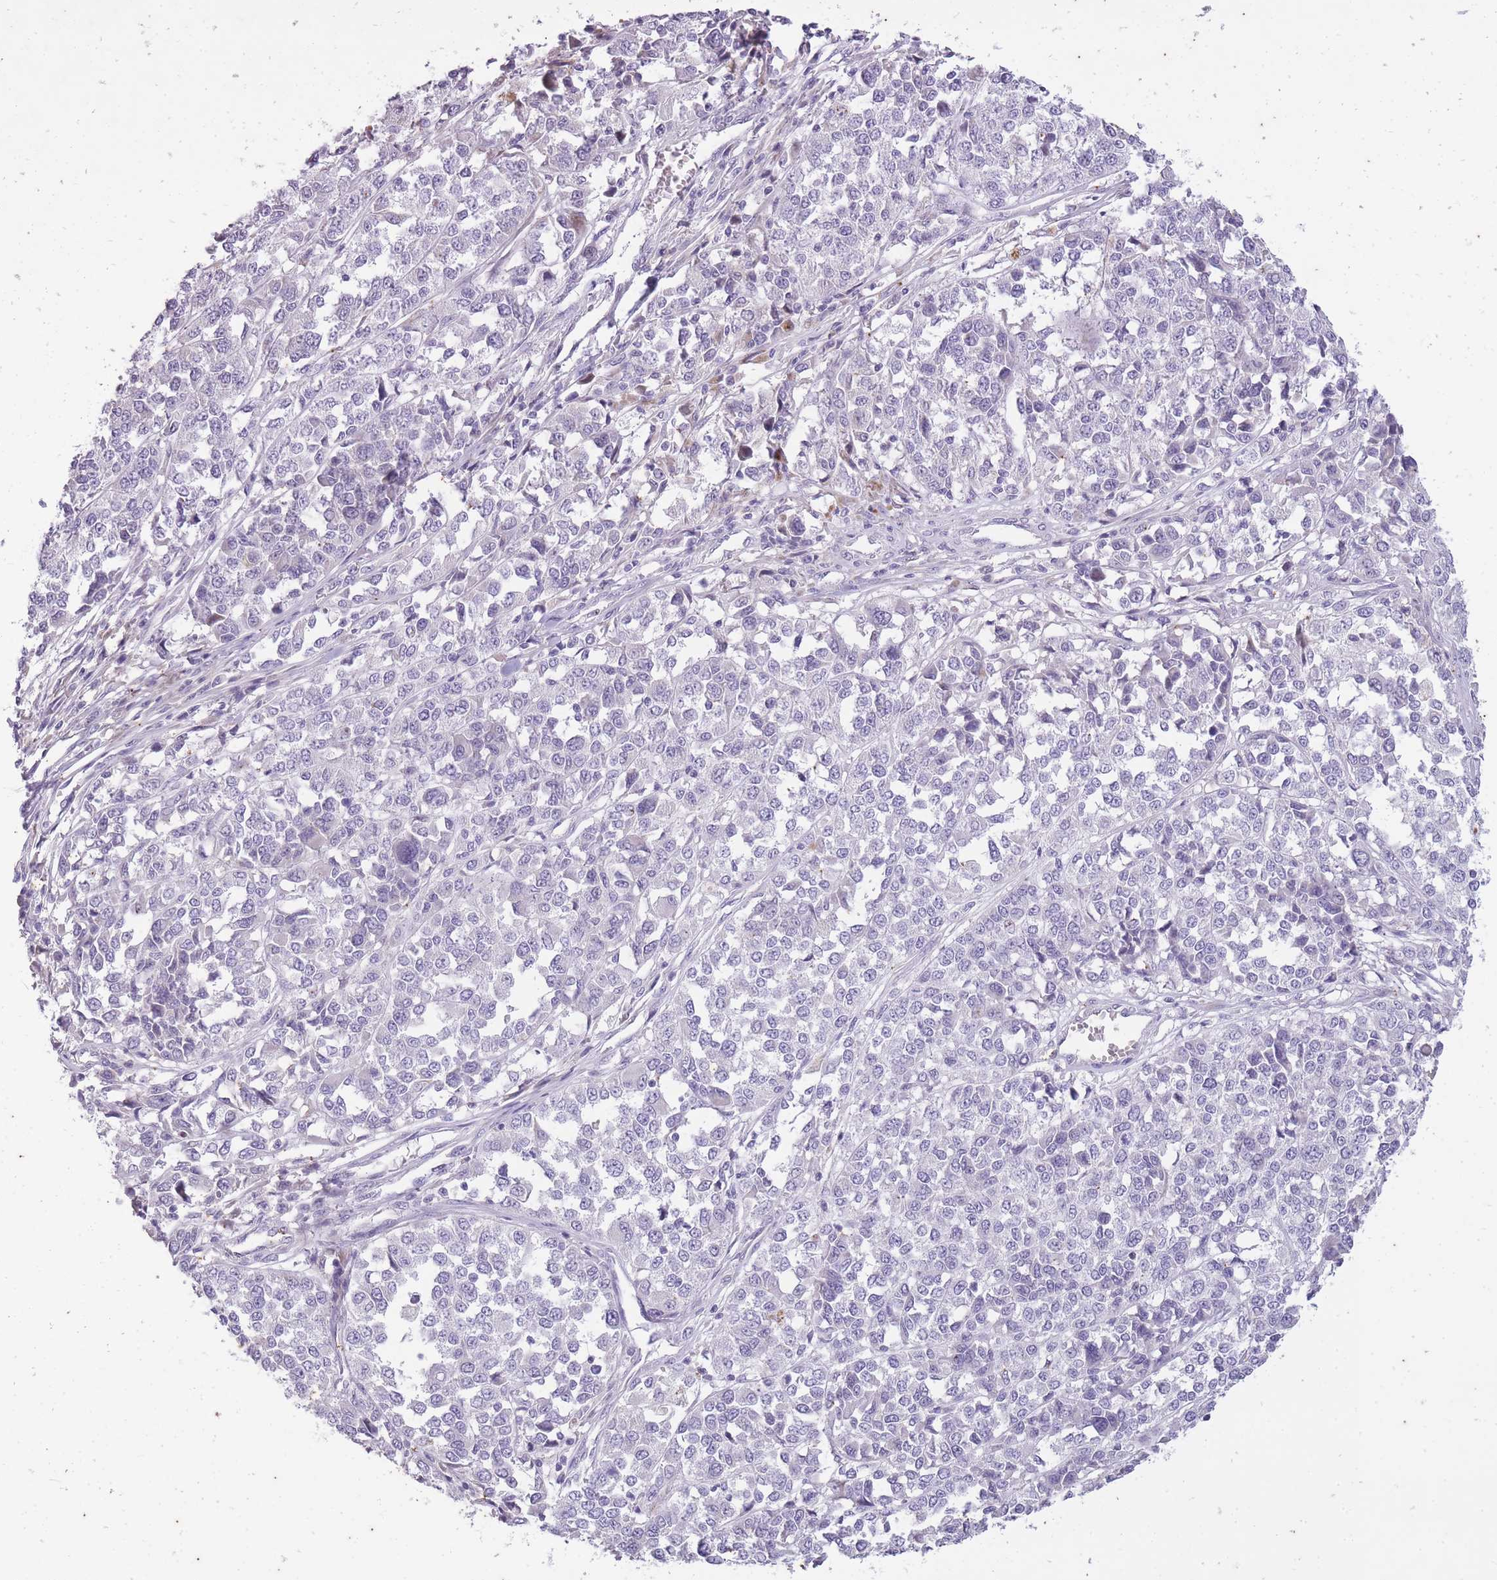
{"staining": {"intensity": "negative", "quantity": "none", "location": "none"}, "tissue": "melanoma", "cell_type": "Tumor cells", "image_type": "cancer", "snomed": [{"axis": "morphology", "description": "Malignant melanoma, Metastatic site"}, {"axis": "topography", "description": "Lymph node"}], "caption": "Immunohistochemistry (IHC) histopathology image of neoplastic tissue: malignant melanoma (metastatic site) stained with DAB (3,3'-diaminobenzidine) exhibits no significant protein expression in tumor cells. The staining was performed using DAB (3,3'-diaminobenzidine) to visualize the protein expression in brown, while the nuclei were stained in blue with hematoxylin (Magnification: 20x).", "gene": "CNTNAP3", "patient": {"sex": "male", "age": 44}}